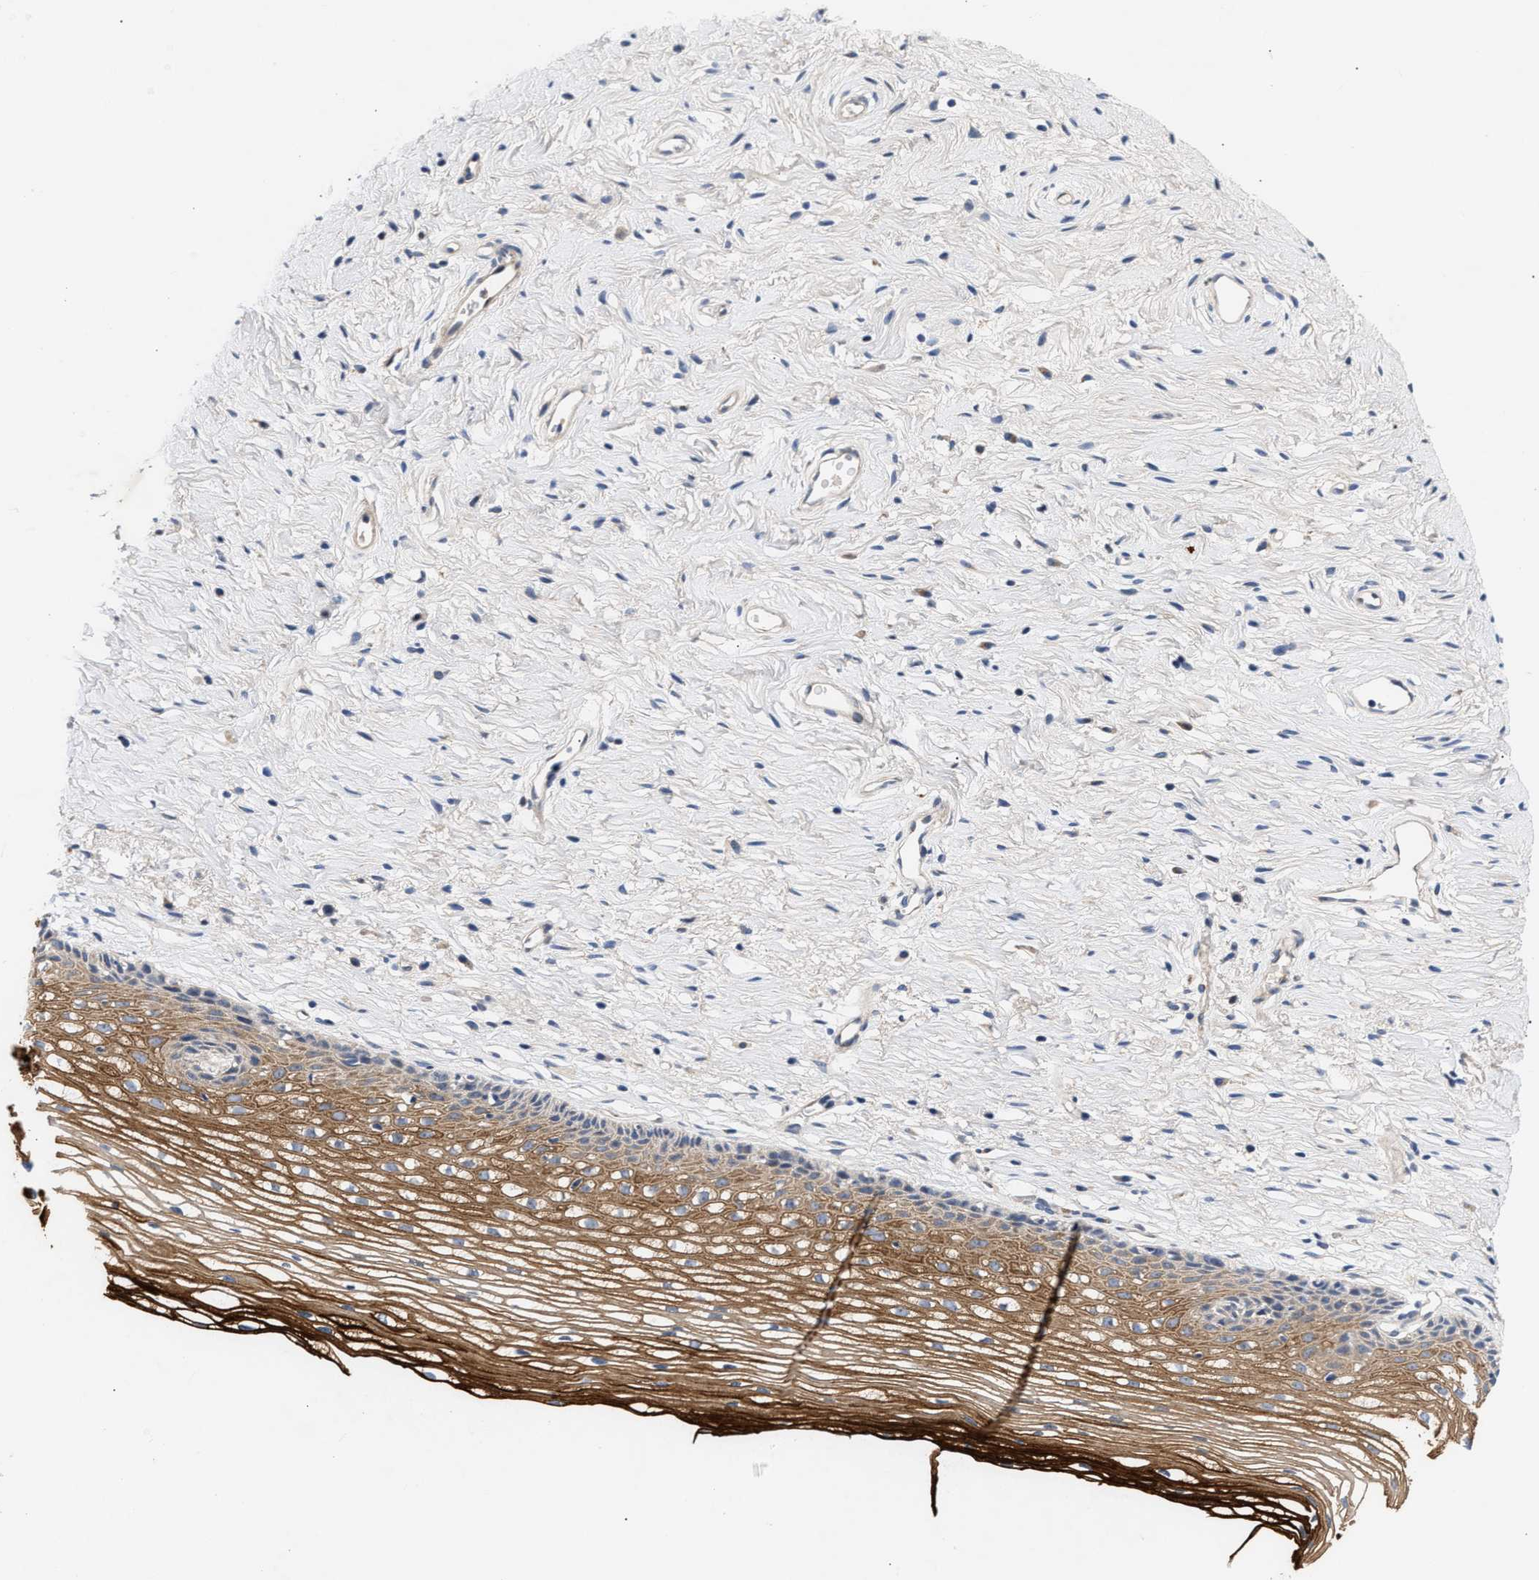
{"staining": {"intensity": "moderate", "quantity": ">75%", "location": "cytoplasmic/membranous,nuclear"}, "tissue": "cervix", "cell_type": "Glandular cells", "image_type": "normal", "snomed": [{"axis": "morphology", "description": "Normal tissue, NOS"}, {"axis": "topography", "description": "Cervix"}], "caption": "Protein expression analysis of benign cervix reveals moderate cytoplasmic/membranous,nuclear expression in about >75% of glandular cells.", "gene": "CCDC146", "patient": {"sex": "female", "age": 77}}